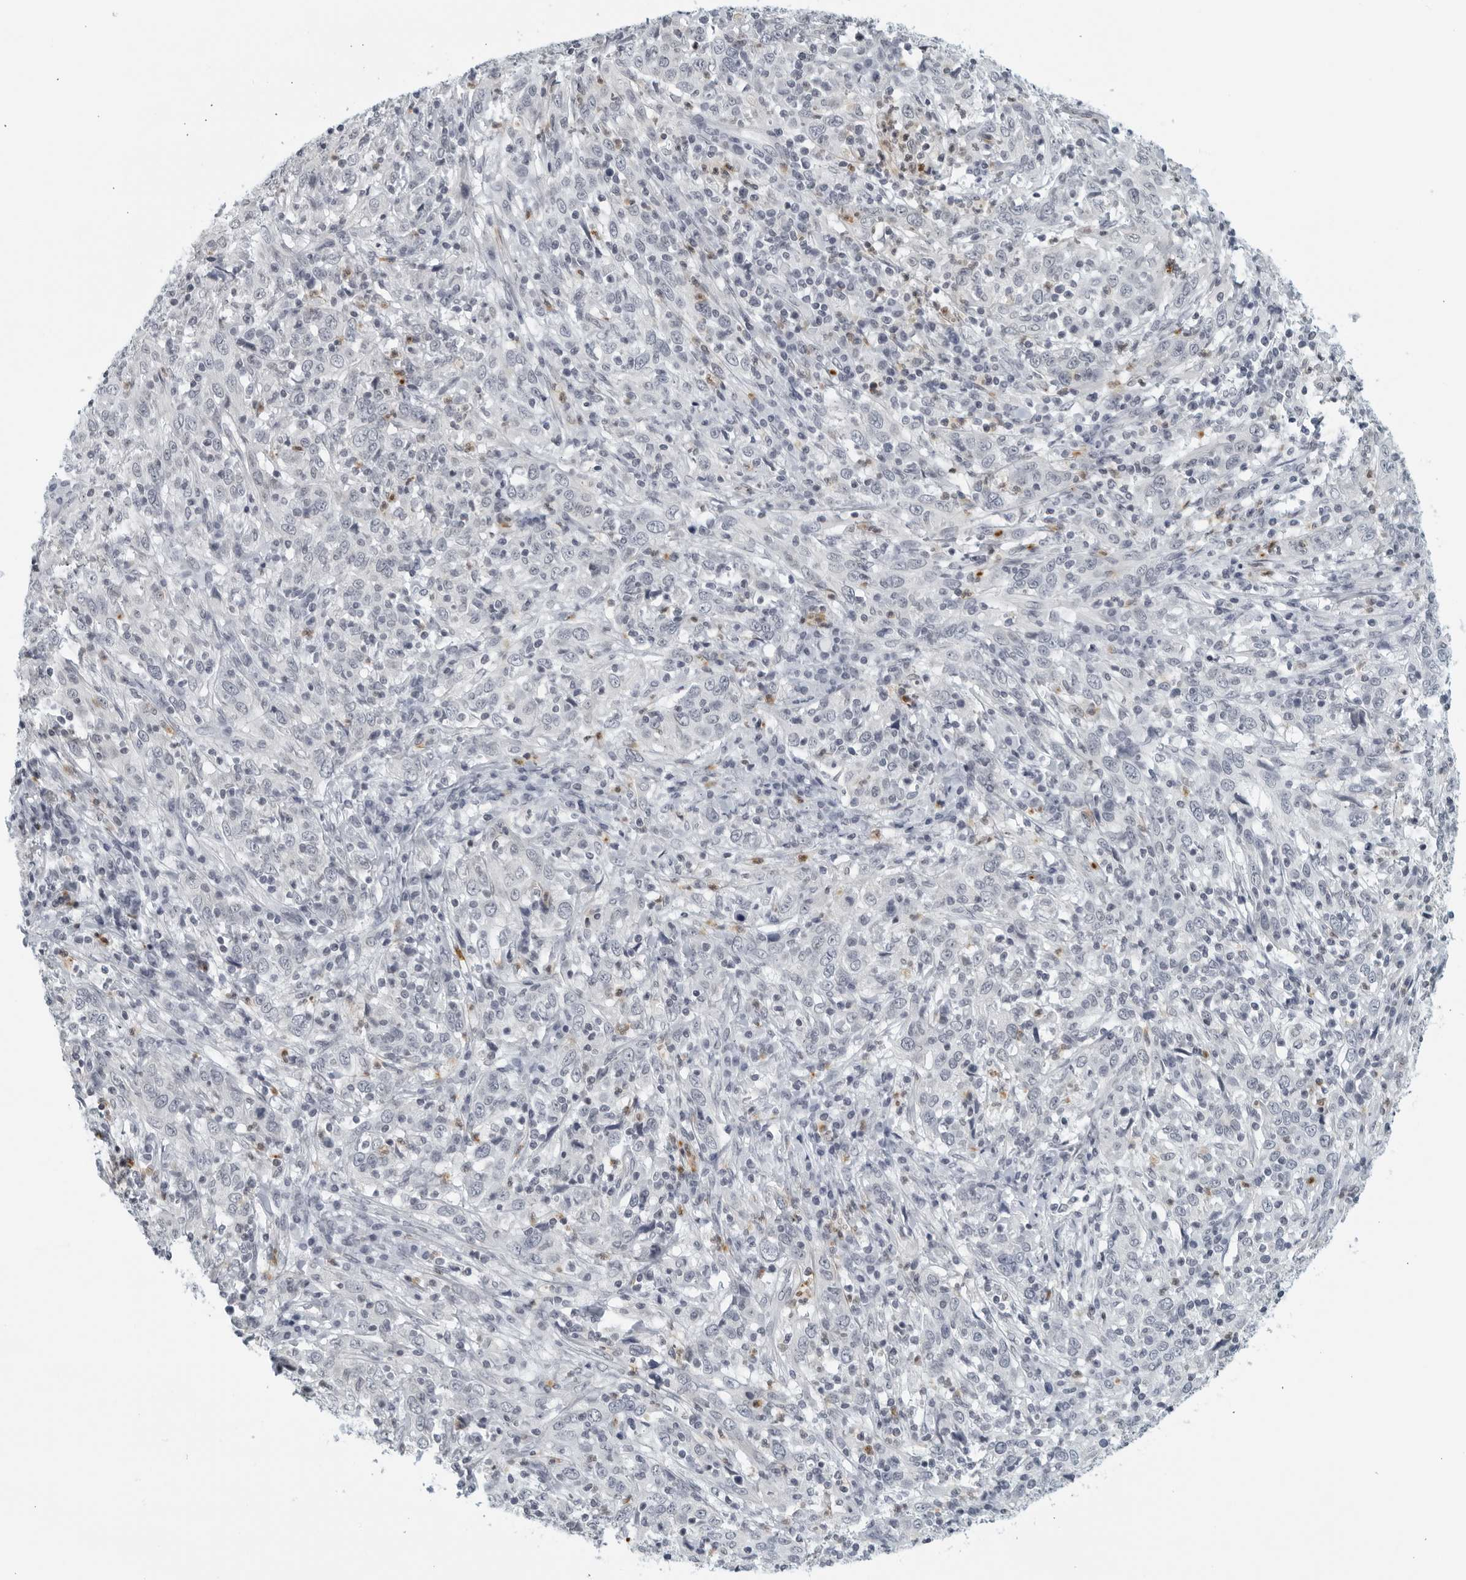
{"staining": {"intensity": "negative", "quantity": "none", "location": "none"}, "tissue": "cervical cancer", "cell_type": "Tumor cells", "image_type": "cancer", "snomed": [{"axis": "morphology", "description": "Squamous cell carcinoma, NOS"}, {"axis": "topography", "description": "Cervix"}], "caption": "A photomicrograph of cervical cancer (squamous cell carcinoma) stained for a protein shows no brown staining in tumor cells.", "gene": "KLK7", "patient": {"sex": "female", "age": 46}}